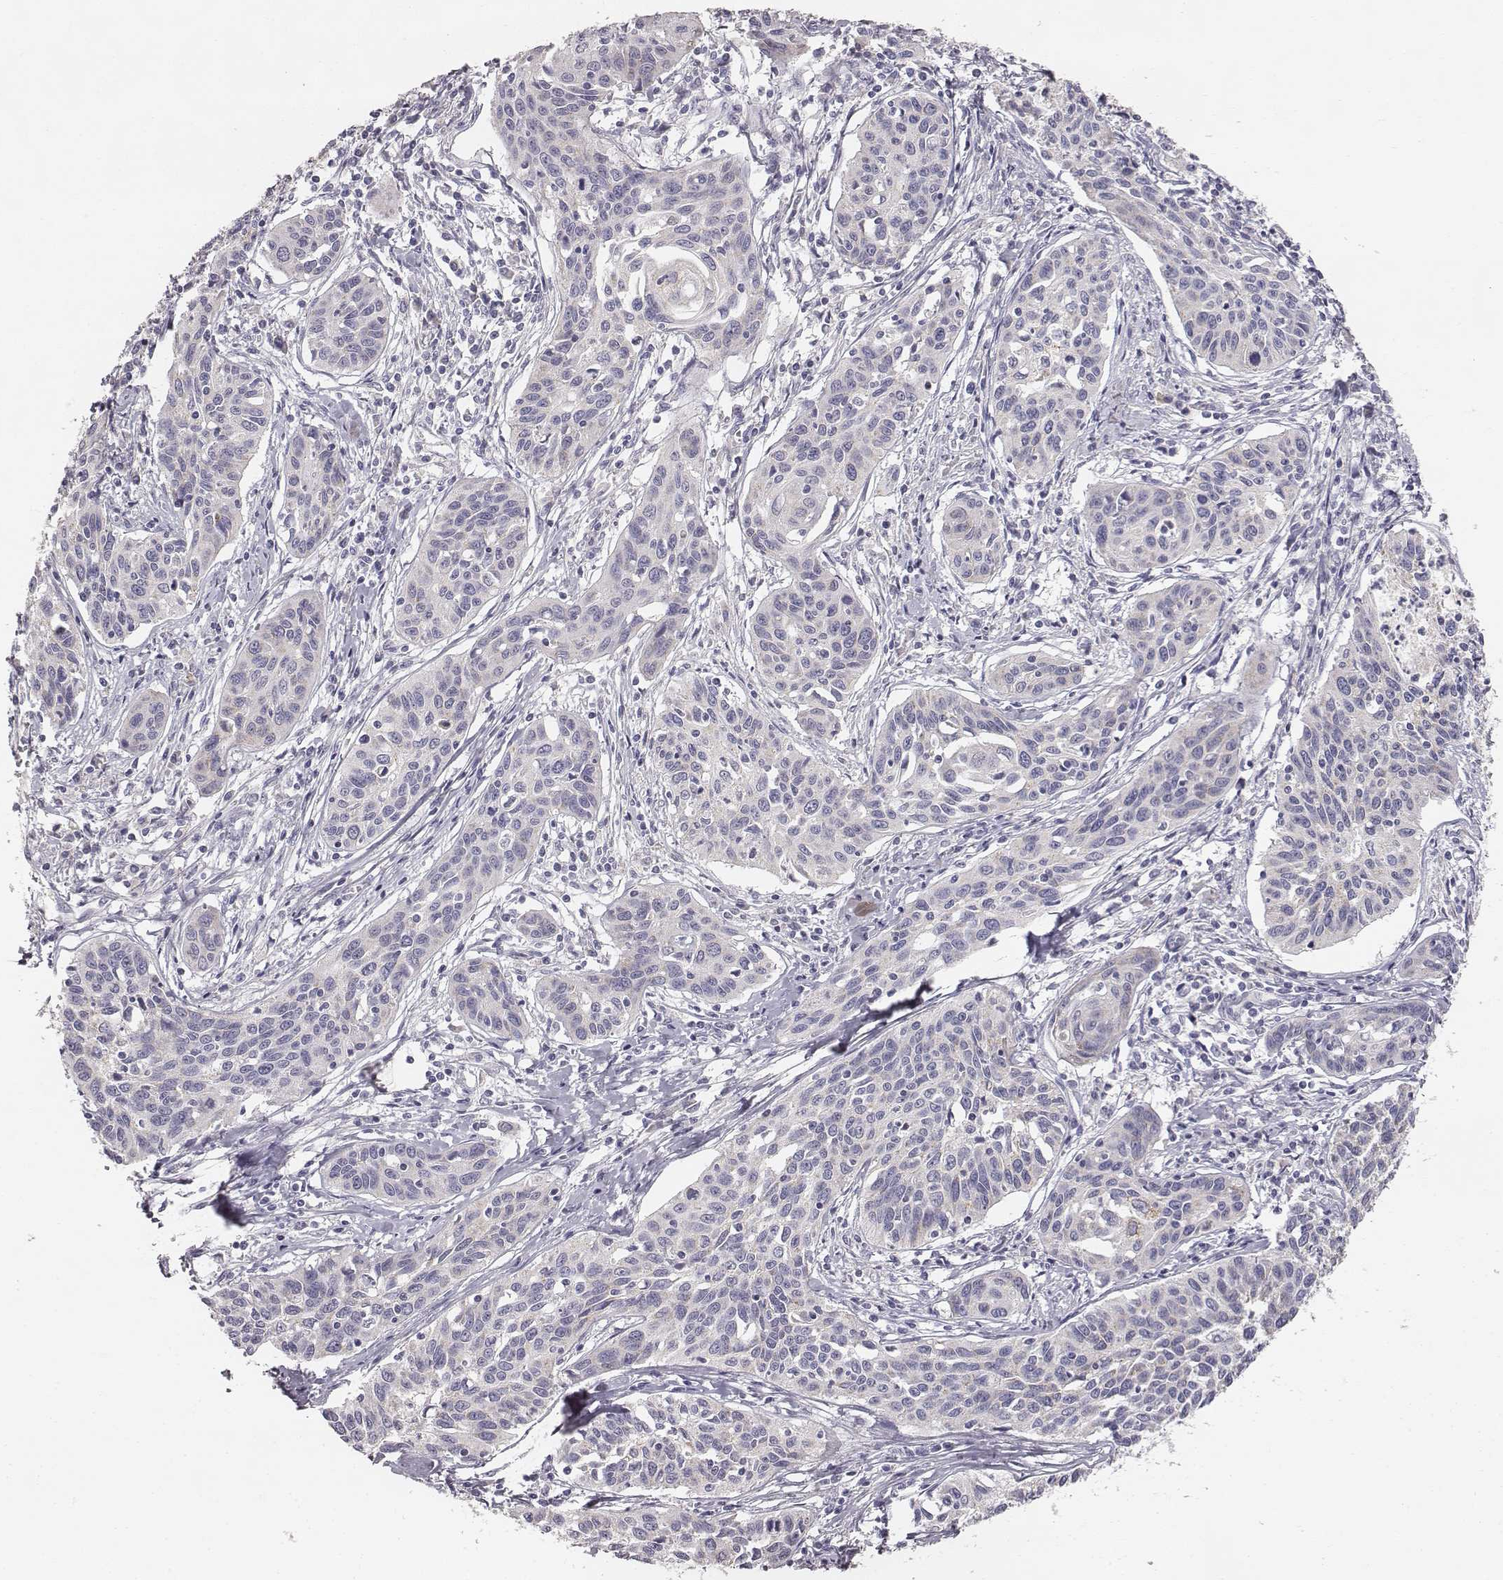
{"staining": {"intensity": "weak", "quantity": "<25%", "location": "cytoplasmic/membranous"}, "tissue": "cervical cancer", "cell_type": "Tumor cells", "image_type": "cancer", "snomed": [{"axis": "morphology", "description": "Squamous cell carcinoma, NOS"}, {"axis": "topography", "description": "Cervix"}], "caption": "This is an immunohistochemistry (IHC) micrograph of human cervical squamous cell carcinoma. There is no staining in tumor cells.", "gene": "ABCD3", "patient": {"sex": "female", "age": 31}}